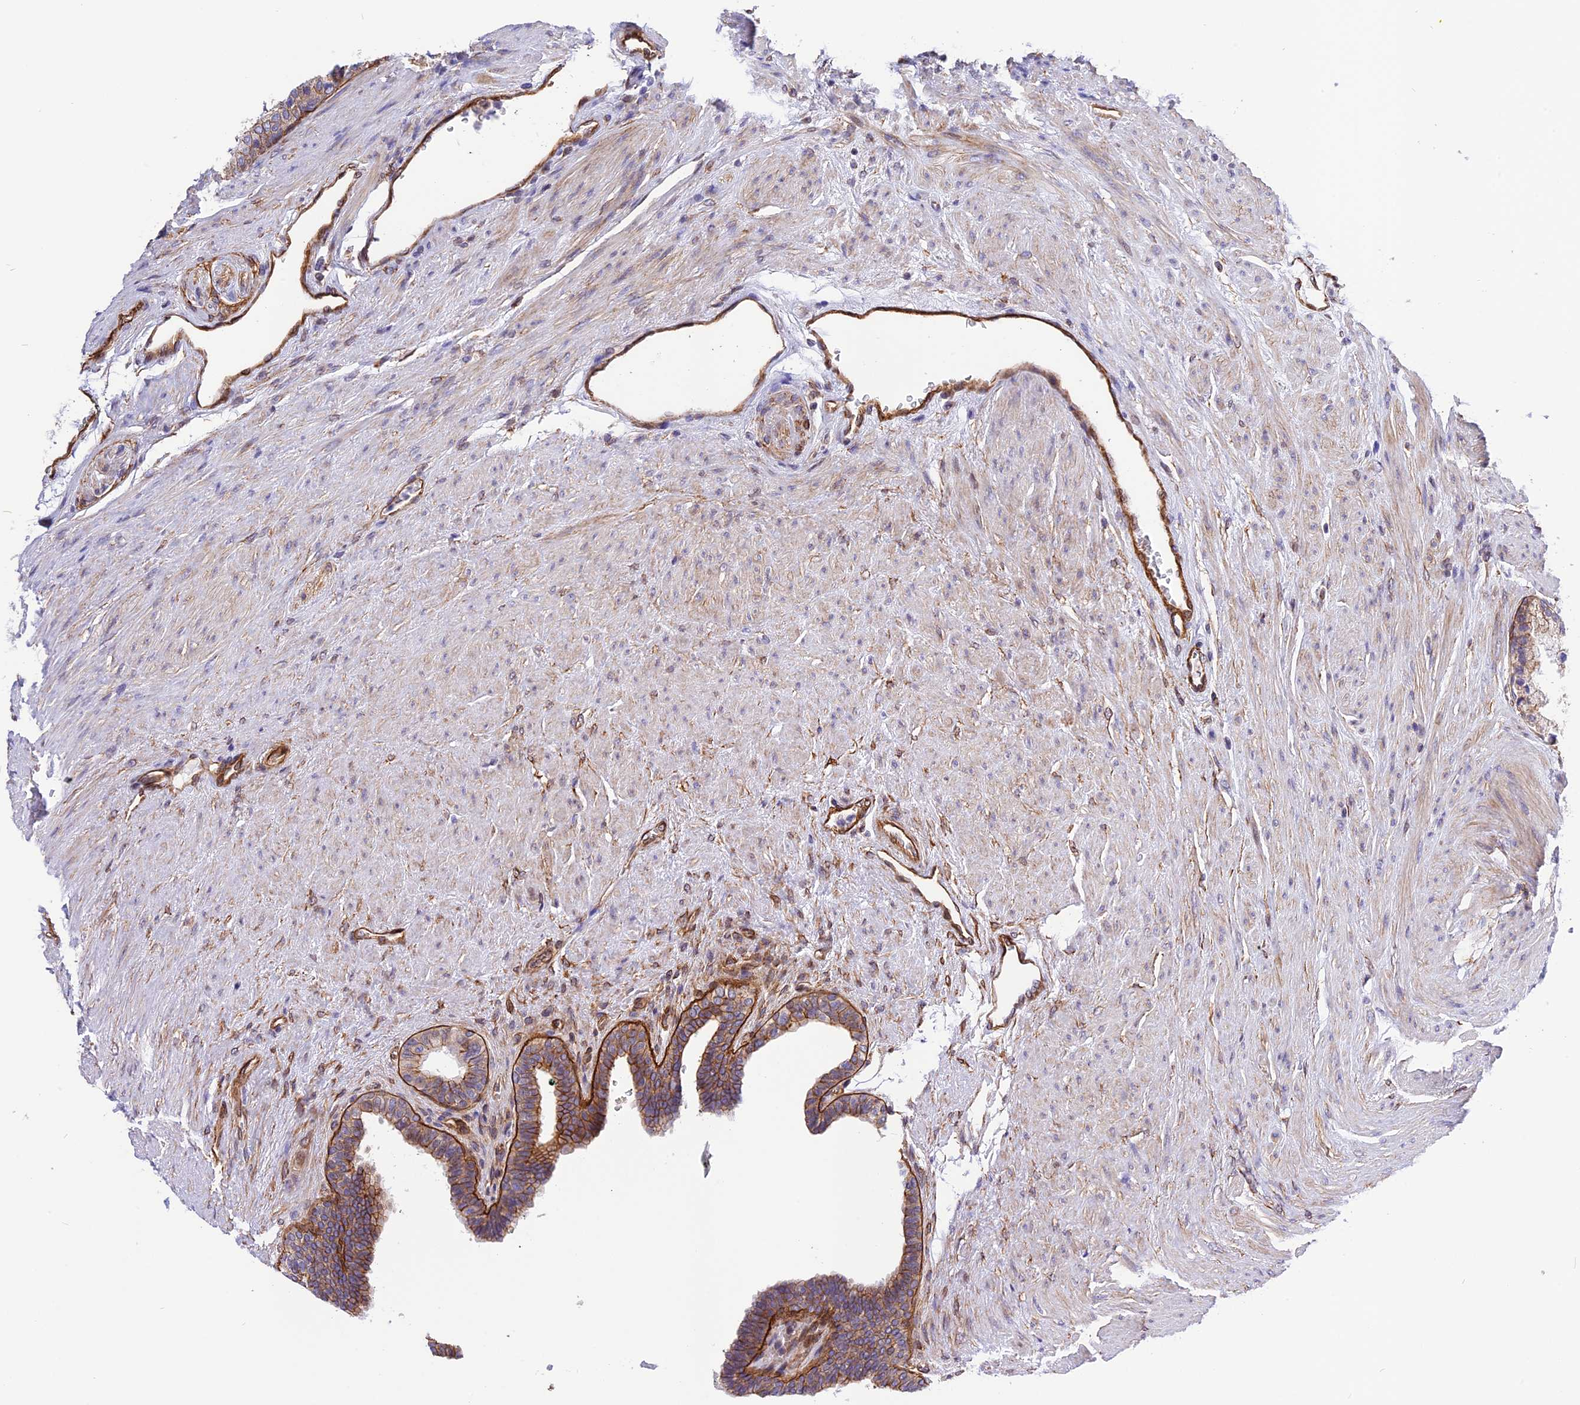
{"staining": {"intensity": "moderate", "quantity": ">75%", "location": "cytoplasmic/membranous"}, "tissue": "prostate cancer", "cell_type": "Tumor cells", "image_type": "cancer", "snomed": [{"axis": "morphology", "description": "Adenocarcinoma, High grade"}, {"axis": "topography", "description": "Prostate"}], "caption": "Tumor cells reveal medium levels of moderate cytoplasmic/membranous positivity in about >75% of cells in prostate cancer.", "gene": "R3HDM4", "patient": {"sex": "male", "age": 70}}